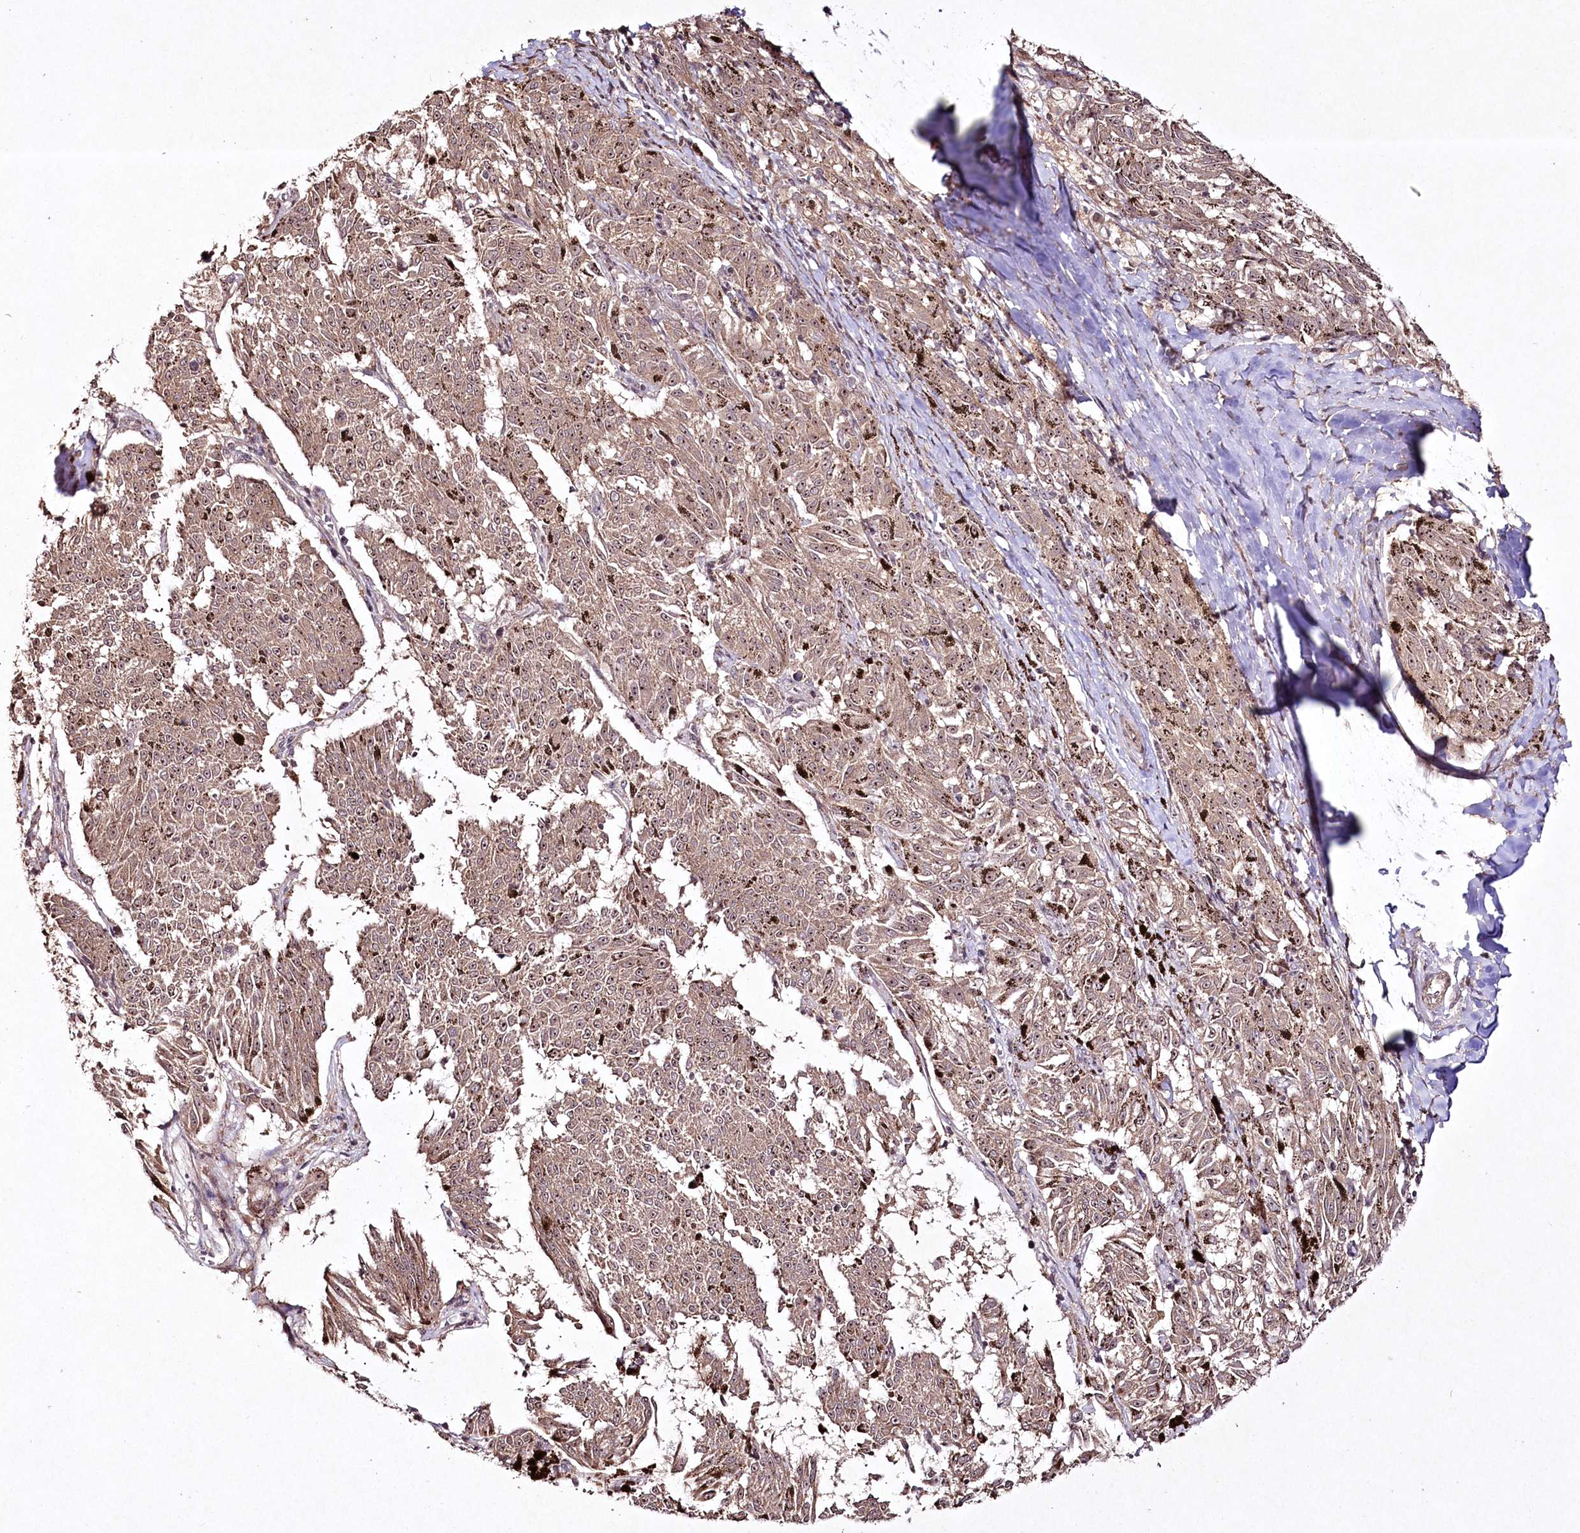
{"staining": {"intensity": "weak", "quantity": ">75%", "location": "cytoplasmic/membranous,nuclear"}, "tissue": "melanoma", "cell_type": "Tumor cells", "image_type": "cancer", "snomed": [{"axis": "morphology", "description": "Malignant melanoma, NOS"}, {"axis": "topography", "description": "Skin"}], "caption": "Immunohistochemical staining of human malignant melanoma exhibits low levels of weak cytoplasmic/membranous and nuclear protein expression in approximately >75% of tumor cells. The staining is performed using DAB (3,3'-diaminobenzidine) brown chromogen to label protein expression. The nuclei are counter-stained blue using hematoxylin.", "gene": "CCDC59", "patient": {"sex": "female", "age": 72}}